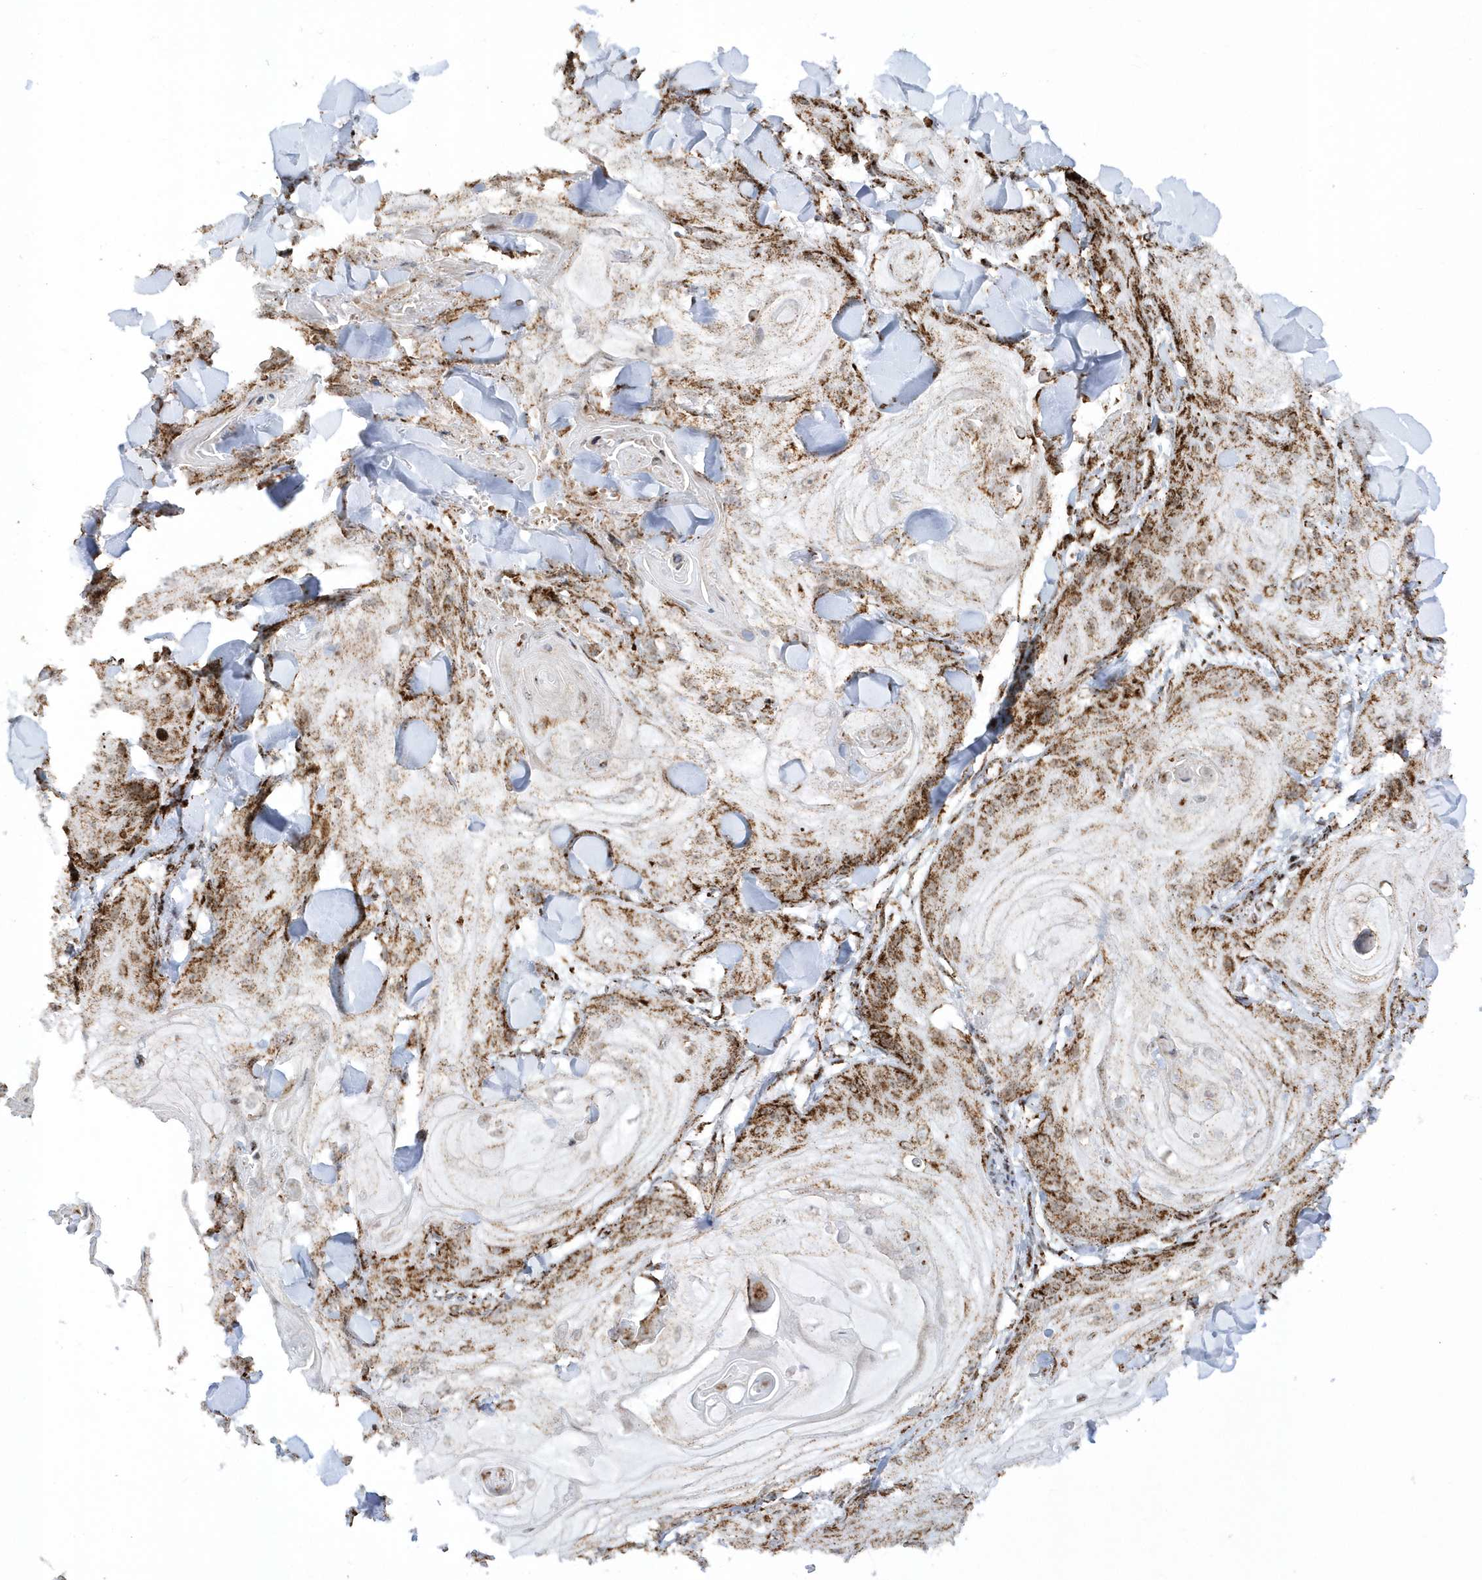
{"staining": {"intensity": "moderate", "quantity": ">75%", "location": "cytoplasmic/membranous"}, "tissue": "skin cancer", "cell_type": "Tumor cells", "image_type": "cancer", "snomed": [{"axis": "morphology", "description": "Squamous cell carcinoma, NOS"}, {"axis": "topography", "description": "Skin"}], "caption": "Immunohistochemical staining of skin cancer (squamous cell carcinoma) demonstrates medium levels of moderate cytoplasmic/membranous protein positivity in approximately >75% of tumor cells. The protein is shown in brown color, while the nuclei are stained blue.", "gene": "CRY2", "patient": {"sex": "male", "age": 74}}